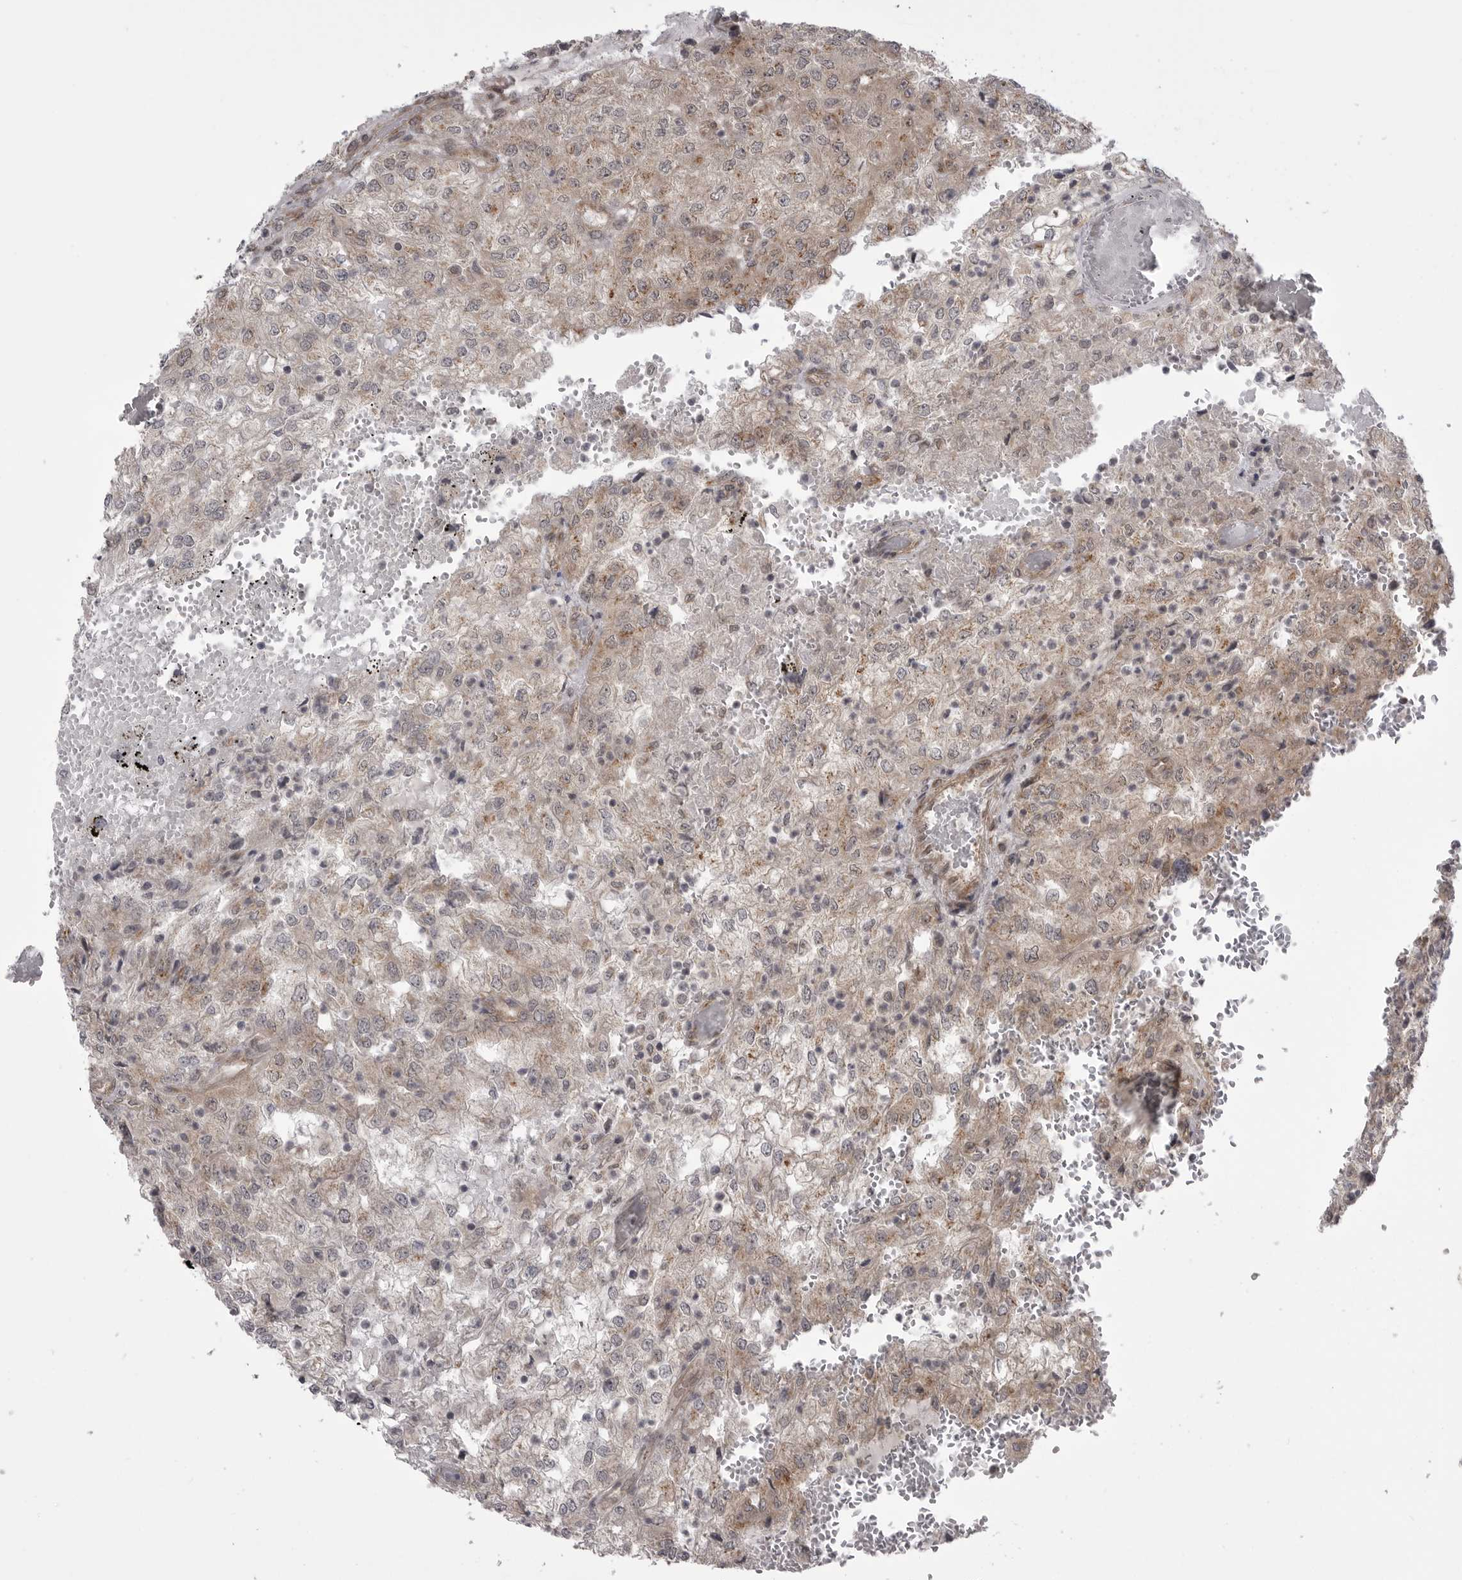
{"staining": {"intensity": "weak", "quantity": ">75%", "location": "cytoplasmic/membranous"}, "tissue": "renal cancer", "cell_type": "Tumor cells", "image_type": "cancer", "snomed": [{"axis": "morphology", "description": "Adenocarcinoma, NOS"}, {"axis": "topography", "description": "Kidney"}], "caption": "This is an image of IHC staining of adenocarcinoma (renal), which shows weak staining in the cytoplasmic/membranous of tumor cells.", "gene": "PDCL", "patient": {"sex": "female", "age": 54}}